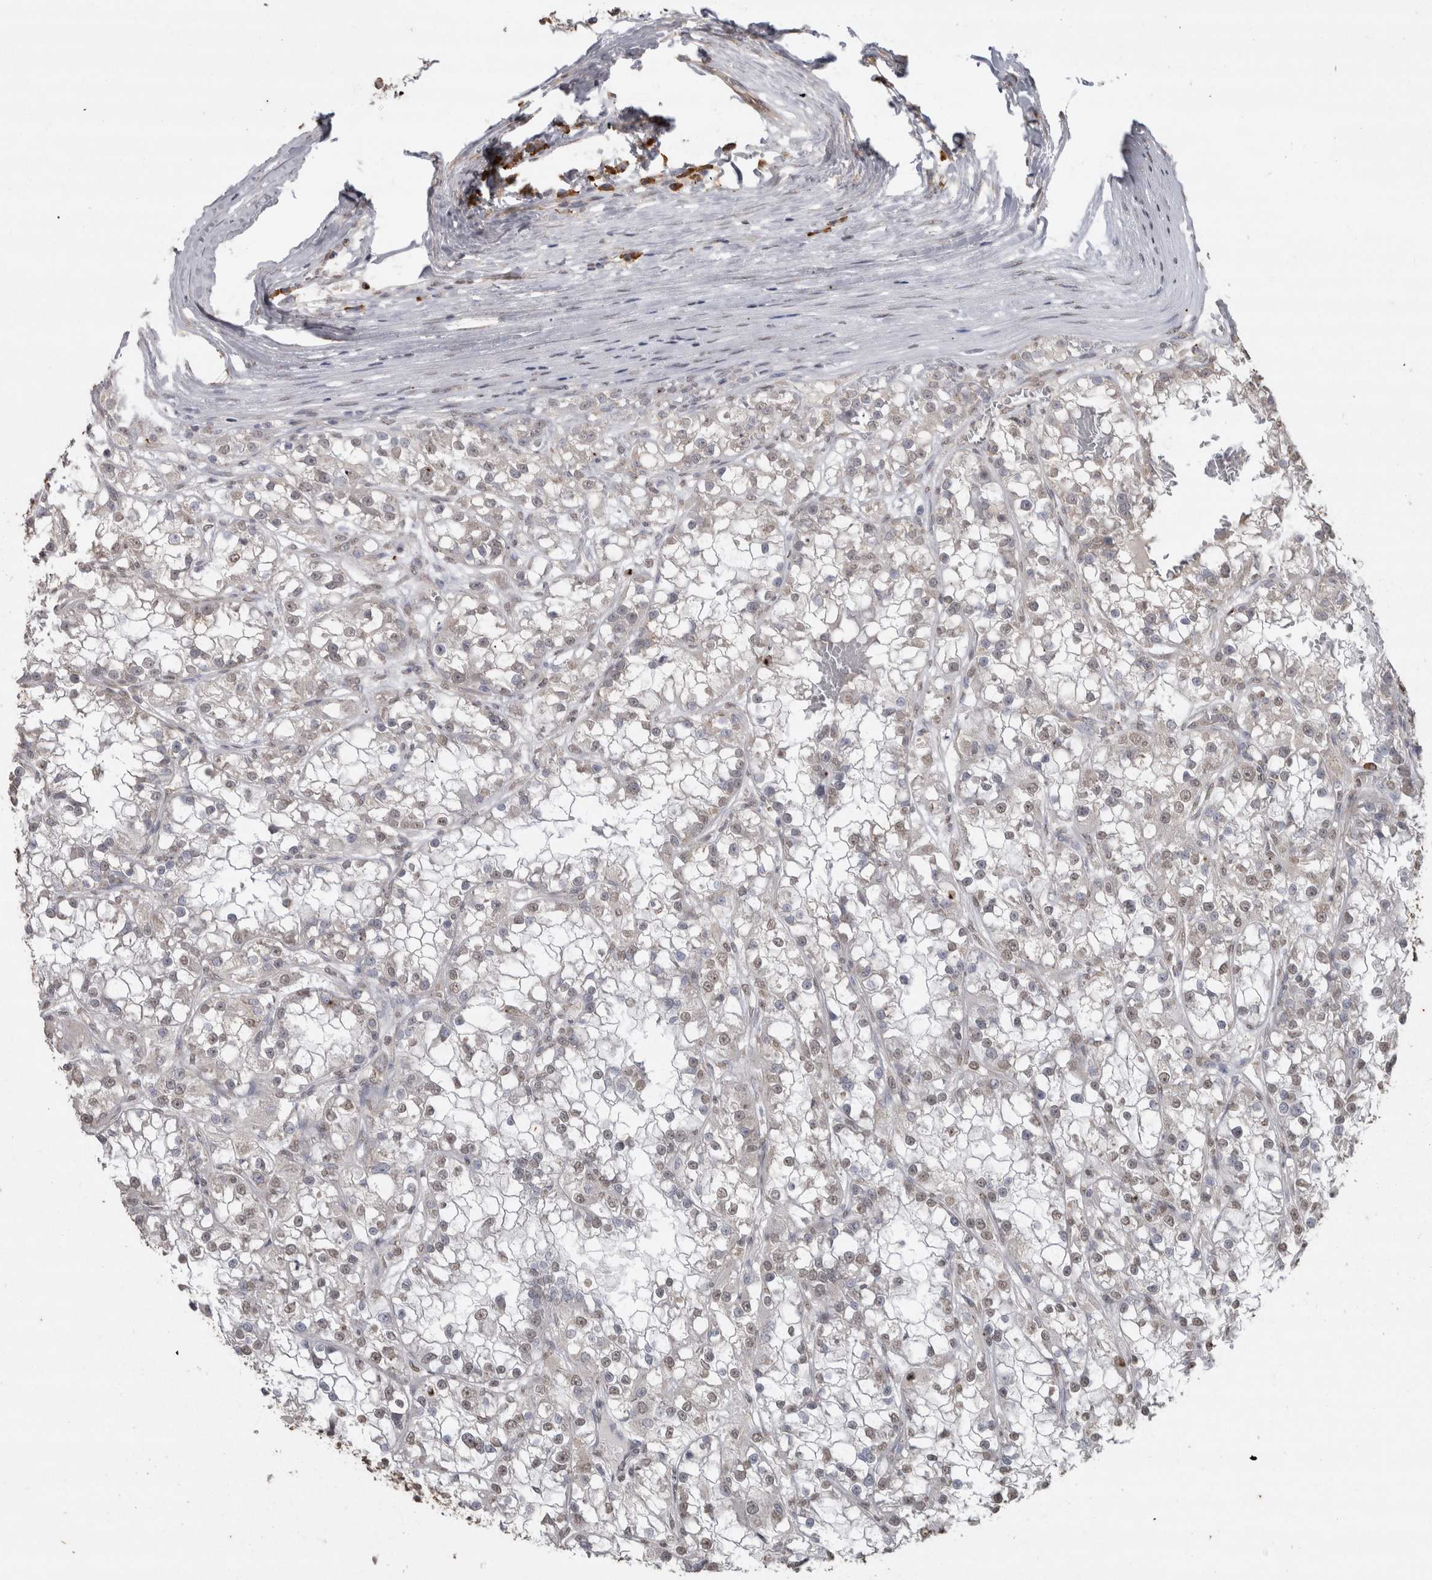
{"staining": {"intensity": "weak", "quantity": "<25%", "location": "nuclear"}, "tissue": "renal cancer", "cell_type": "Tumor cells", "image_type": "cancer", "snomed": [{"axis": "morphology", "description": "Adenocarcinoma, NOS"}, {"axis": "topography", "description": "Kidney"}], "caption": "Renal cancer stained for a protein using immunohistochemistry (IHC) exhibits no expression tumor cells.", "gene": "CRELD2", "patient": {"sex": "female", "age": 52}}